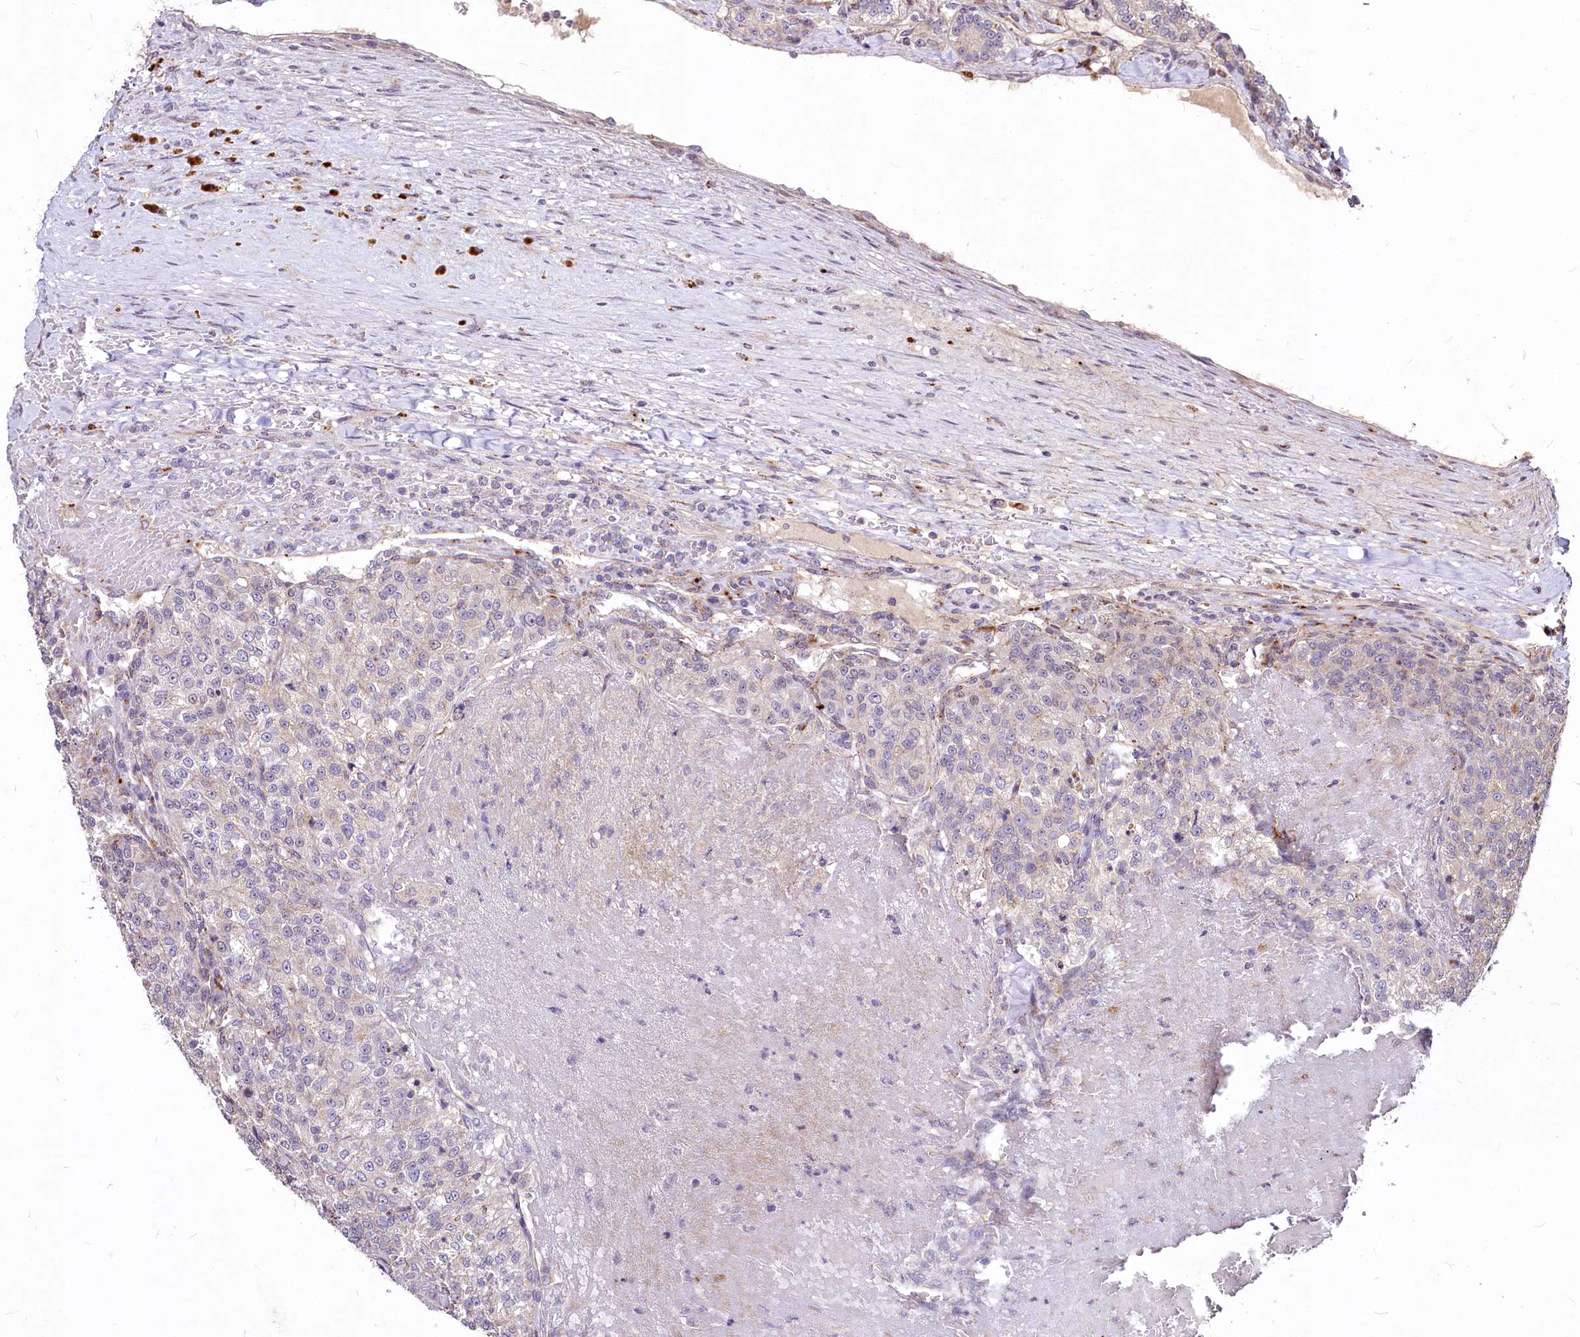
{"staining": {"intensity": "negative", "quantity": "none", "location": "none"}, "tissue": "renal cancer", "cell_type": "Tumor cells", "image_type": "cancer", "snomed": [{"axis": "morphology", "description": "Adenocarcinoma, NOS"}, {"axis": "topography", "description": "Kidney"}], "caption": "Tumor cells show no significant positivity in renal adenocarcinoma.", "gene": "C11orf86", "patient": {"sex": "female", "age": 63}}